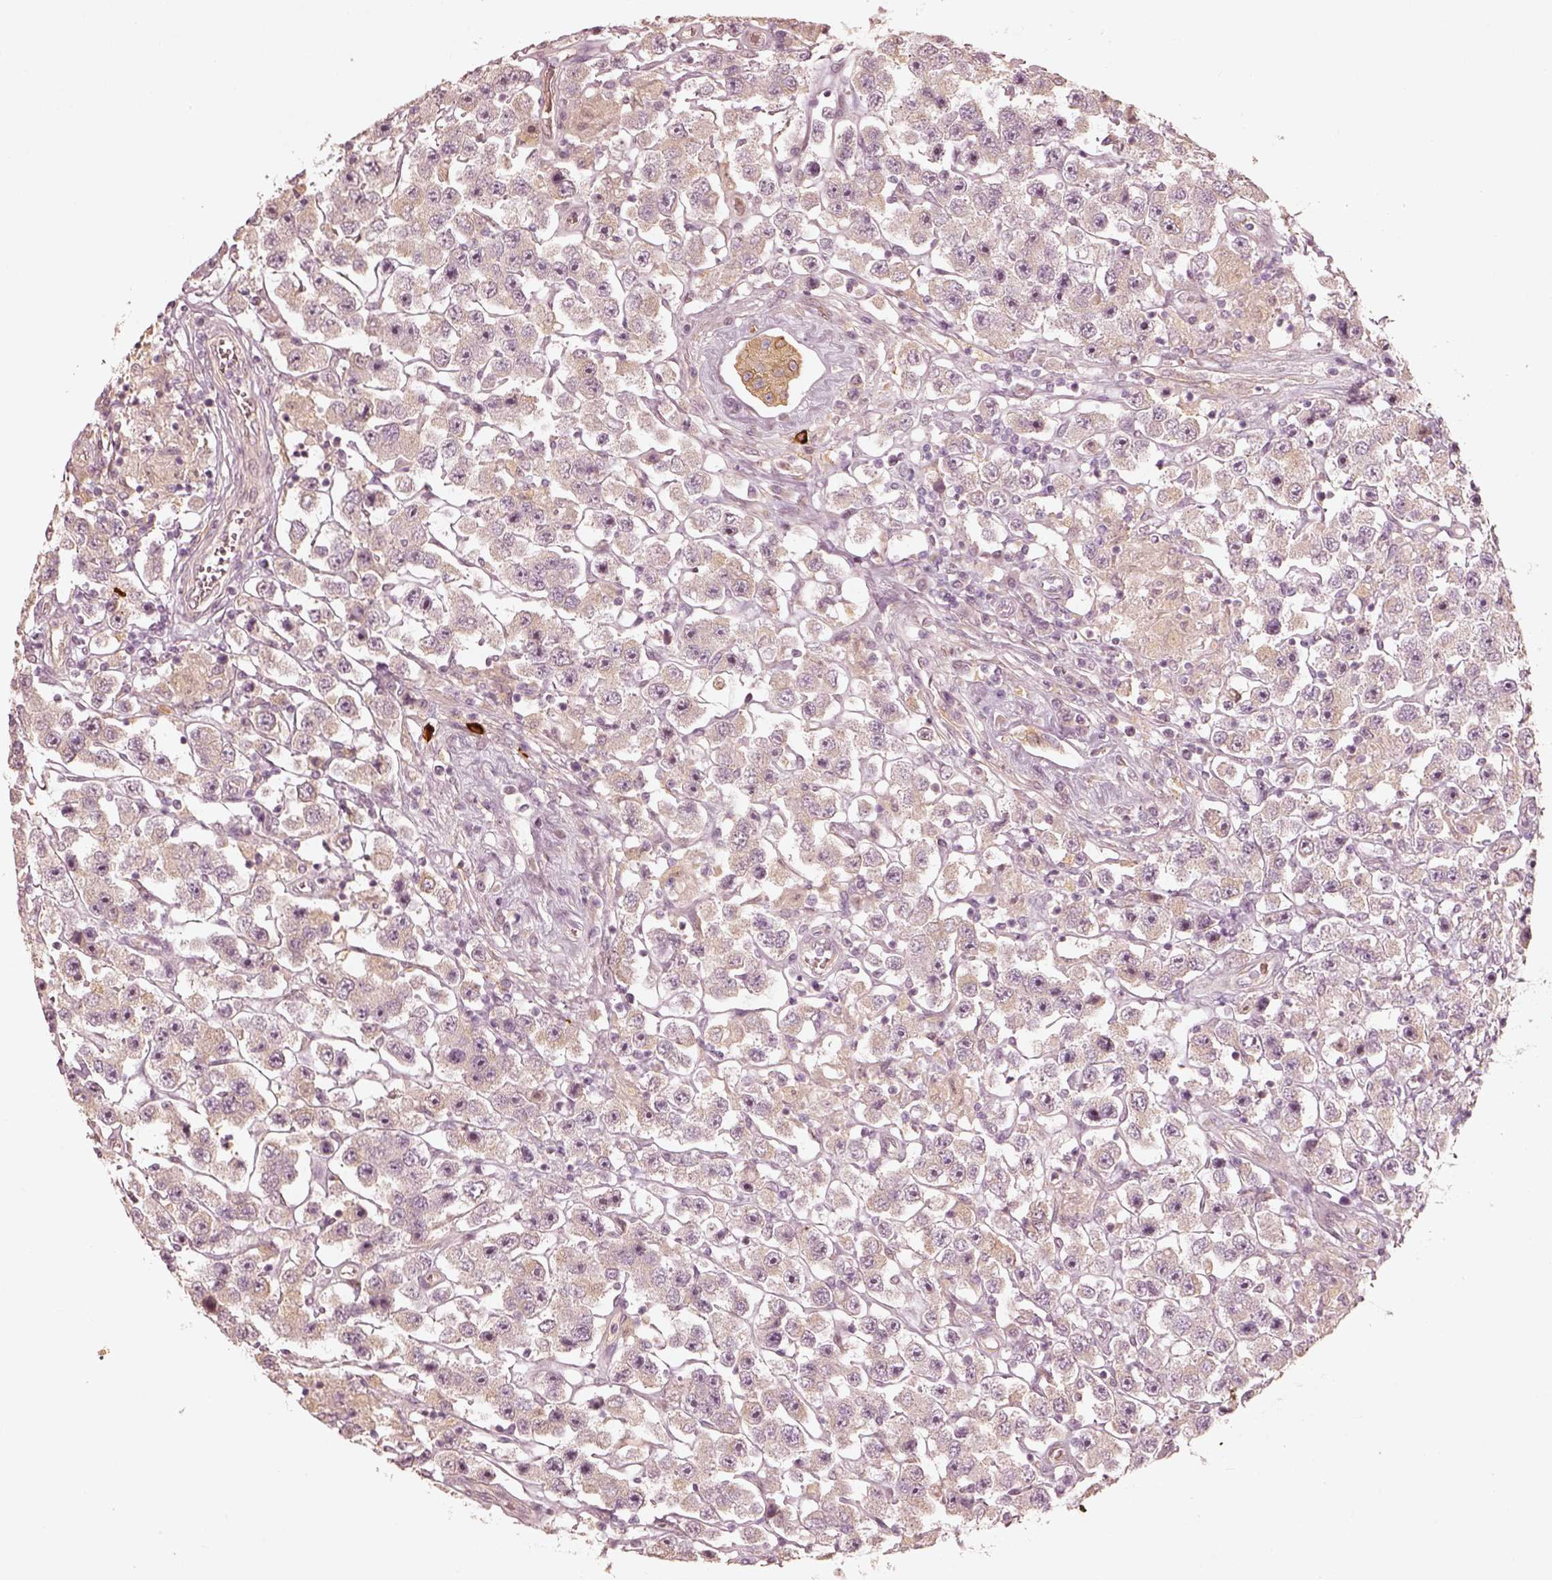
{"staining": {"intensity": "weak", "quantity": ">75%", "location": "cytoplasmic/membranous"}, "tissue": "testis cancer", "cell_type": "Tumor cells", "image_type": "cancer", "snomed": [{"axis": "morphology", "description": "Seminoma, NOS"}, {"axis": "topography", "description": "Testis"}], "caption": "Seminoma (testis) tissue exhibits weak cytoplasmic/membranous positivity in about >75% of tumor cells, visualized by immunohistochemistry.", "gene": "WLS", "patient": {"sex": "male", "age": 45}}